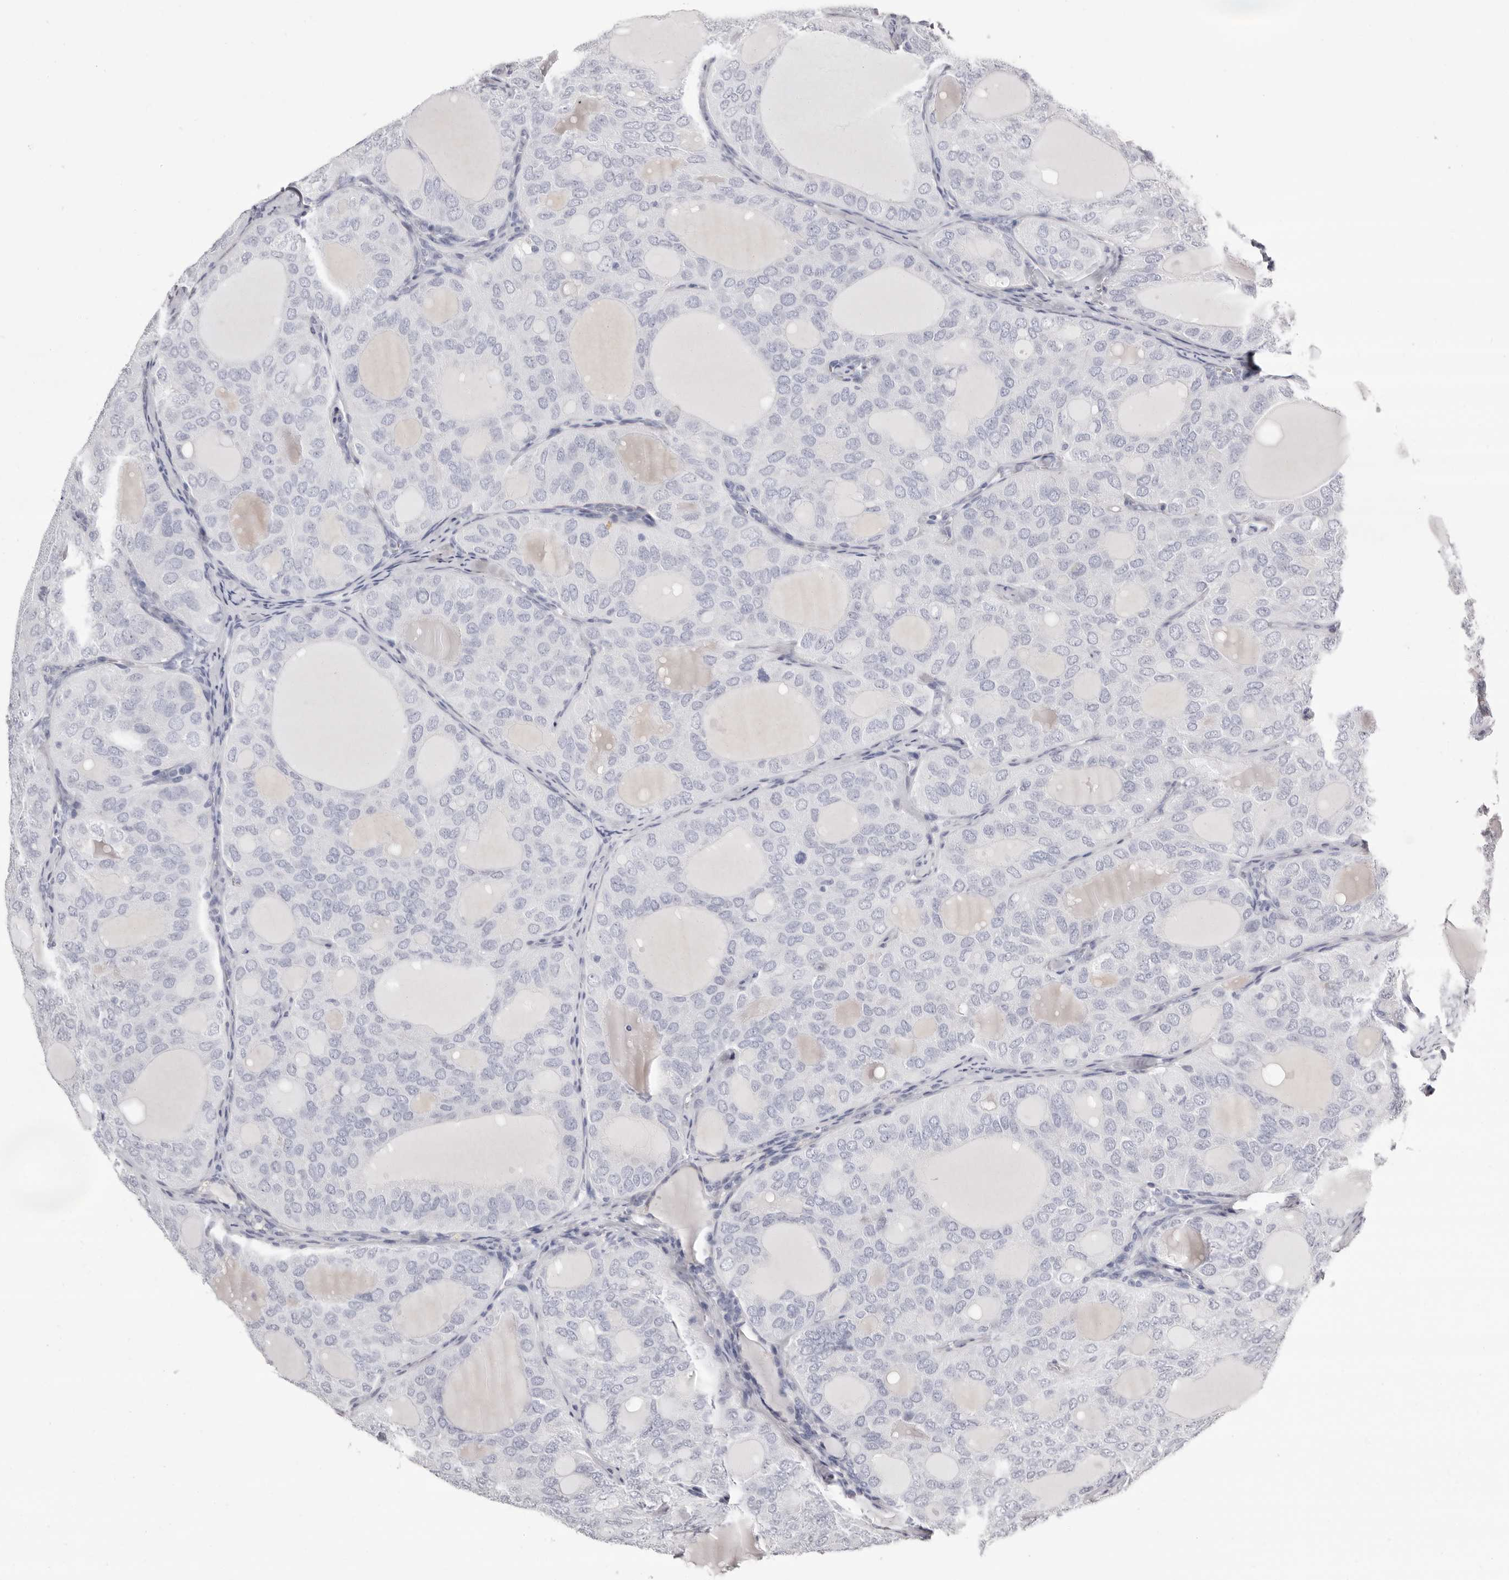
{"staining": {"intensity": "negative", "quantity": "none", "location": "none"}, "tissue": "thyroid cancer", "cell_type": "Tumor cells", "image_type": "cancer", "snomed": [{"axis": "morphology", "description": "Follicular adenoma carcinoma, NOS"}, {"axis": "topography", "description": "Thyroid gland"}], "caption": "This is an immunohistochemistry image of thyroid cancer. There is no expression in tumor cells.", "gene": "LPO", "patient": {"sex": "male", "age": 75}}